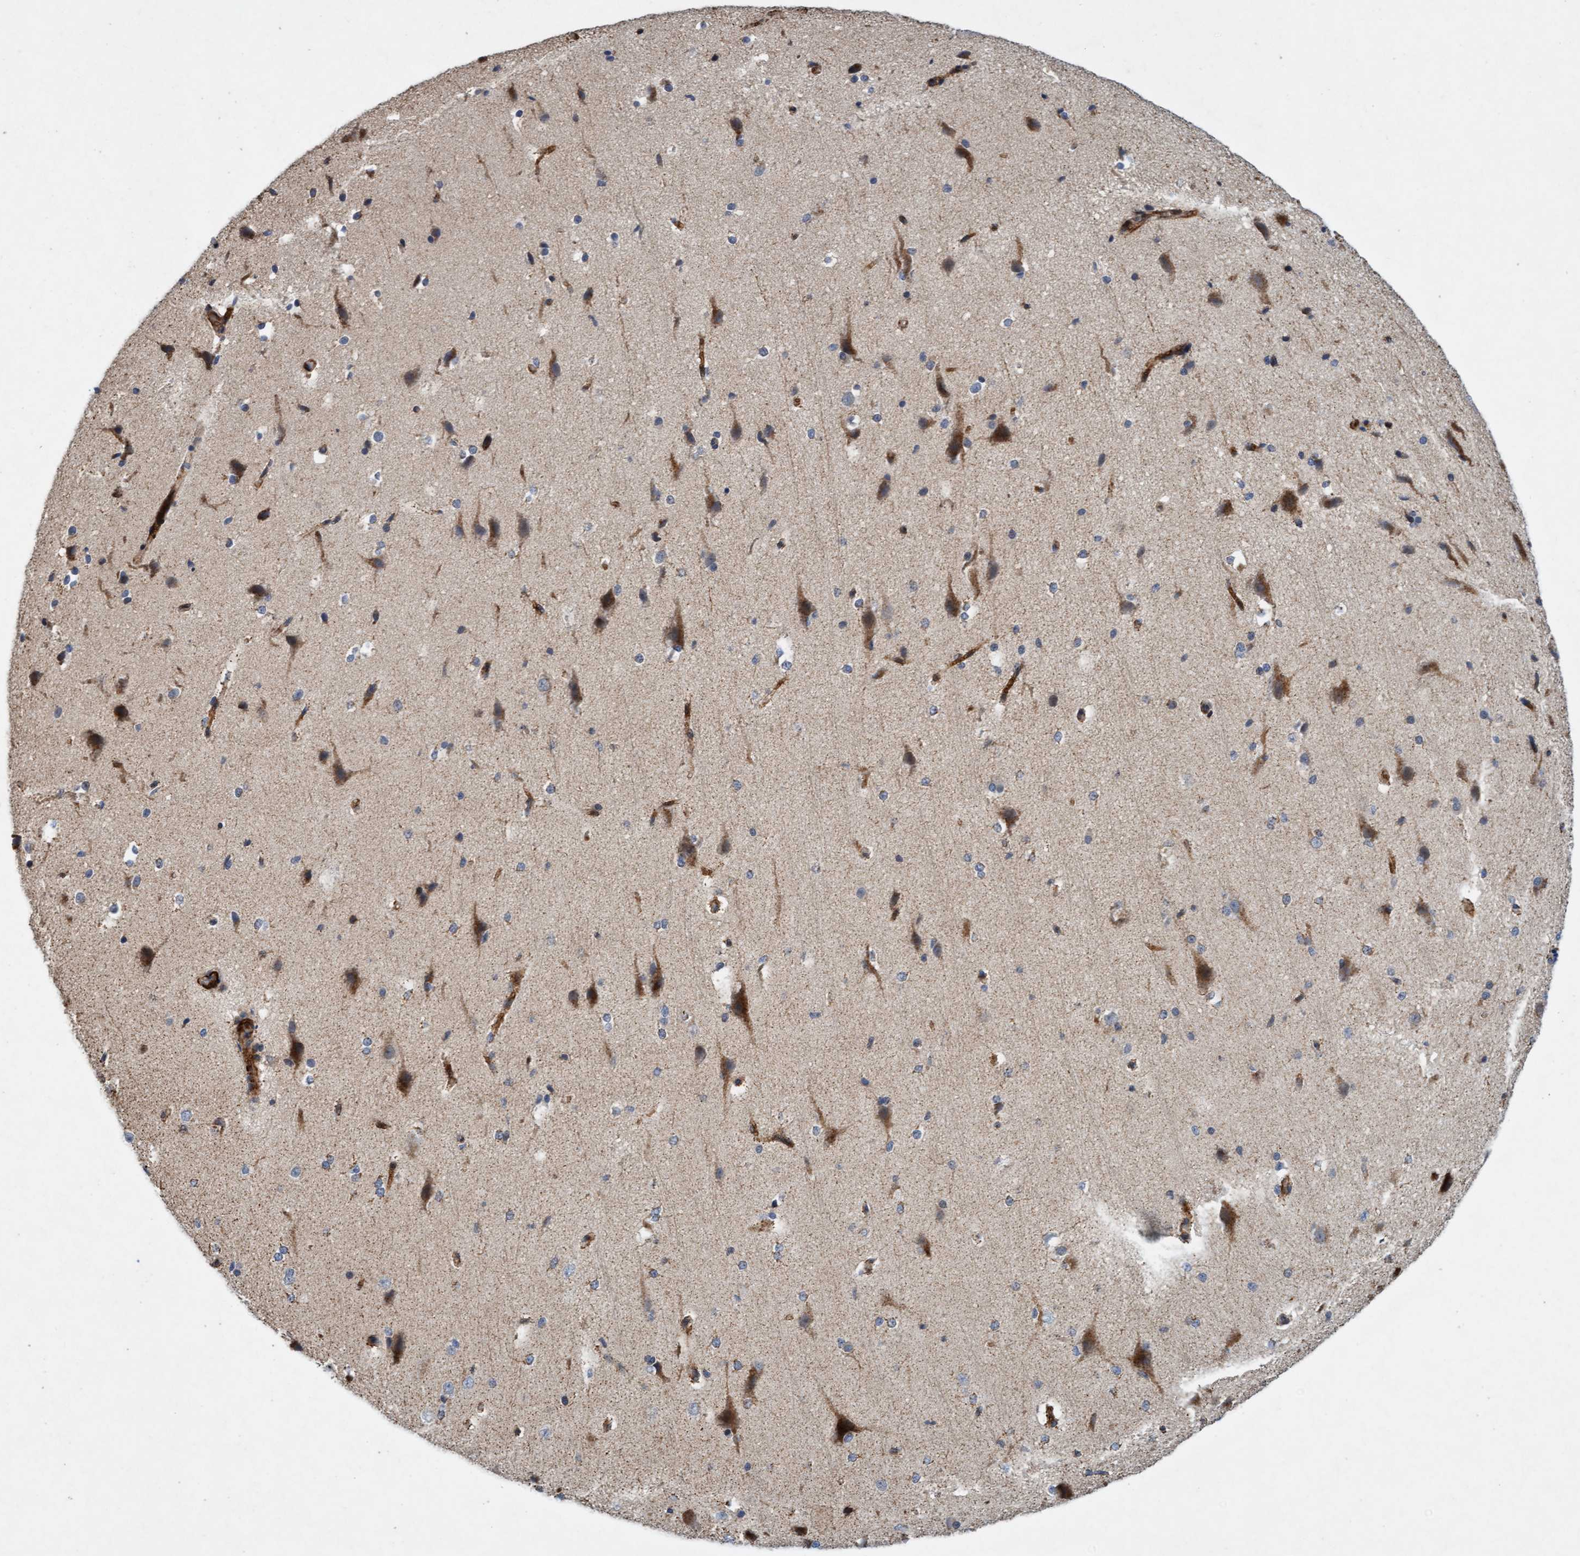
{"staining": {"intensity": "moderate", "quantity": "25%-75%", "location": "cytoplasmic/membranous"}, "tissue": "cerebral cortex", "cell_type": "Endothelial cells", "image_type": "normal", "snomed": [{"axis": "morphology", "description": "Normal tissue, NOS"}, {"axis": "morphology", "description": "Developmental malformation"}, {"axis": "topography", "description": "Cerebral cortex"}], "caption": "Cerebral cortex stained with immunohistochemistry reveals moderate cytoplasmic/membranous positivity in approximately 25%-75% of endothelial cells.", "gene": "TMEM70", "patient": {"sex": "female", "age": 30}}